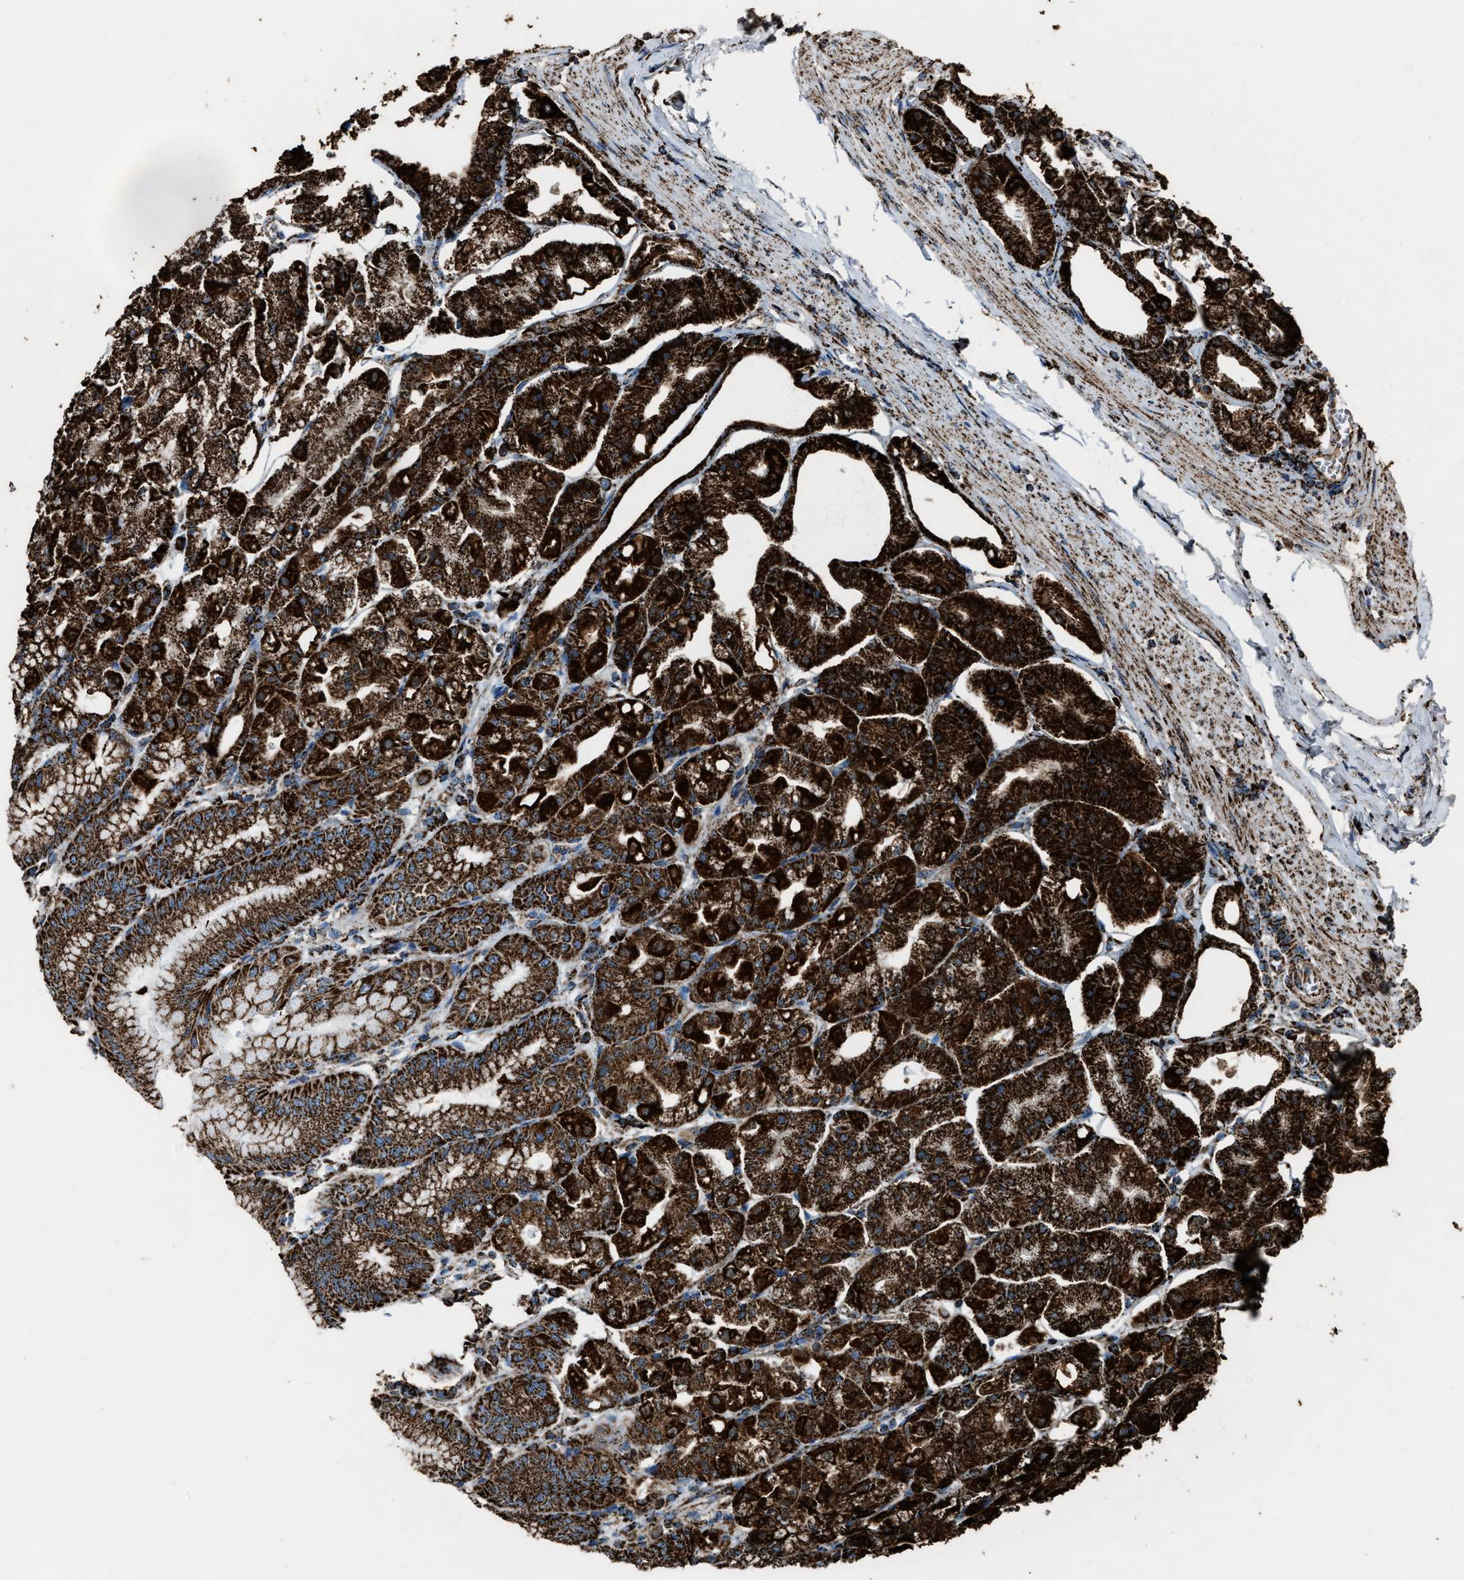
{"staining": {"intensity": "strong", "quantity": ">75%", "location": "cytoplasmic/membranous"}, "tissue": "stomach", "cell_type": "Glandular cells", "image_type": "normal", "snomed": [{"axis": "morphology", "description": "Normal tissue, NOS"}, {"axis": "topography", "description": "Stomach, lower"}], "caption": "This micrograph displays normal stomach stained with immunohistochemistry to label a protein in brown. The cytoplasmic/membranous of glandular cells show strong positivity for the protein. Nuclei are counter-stained blue.", "gene": "MDH2", "patient": {"sex": "male", "age": 71}}